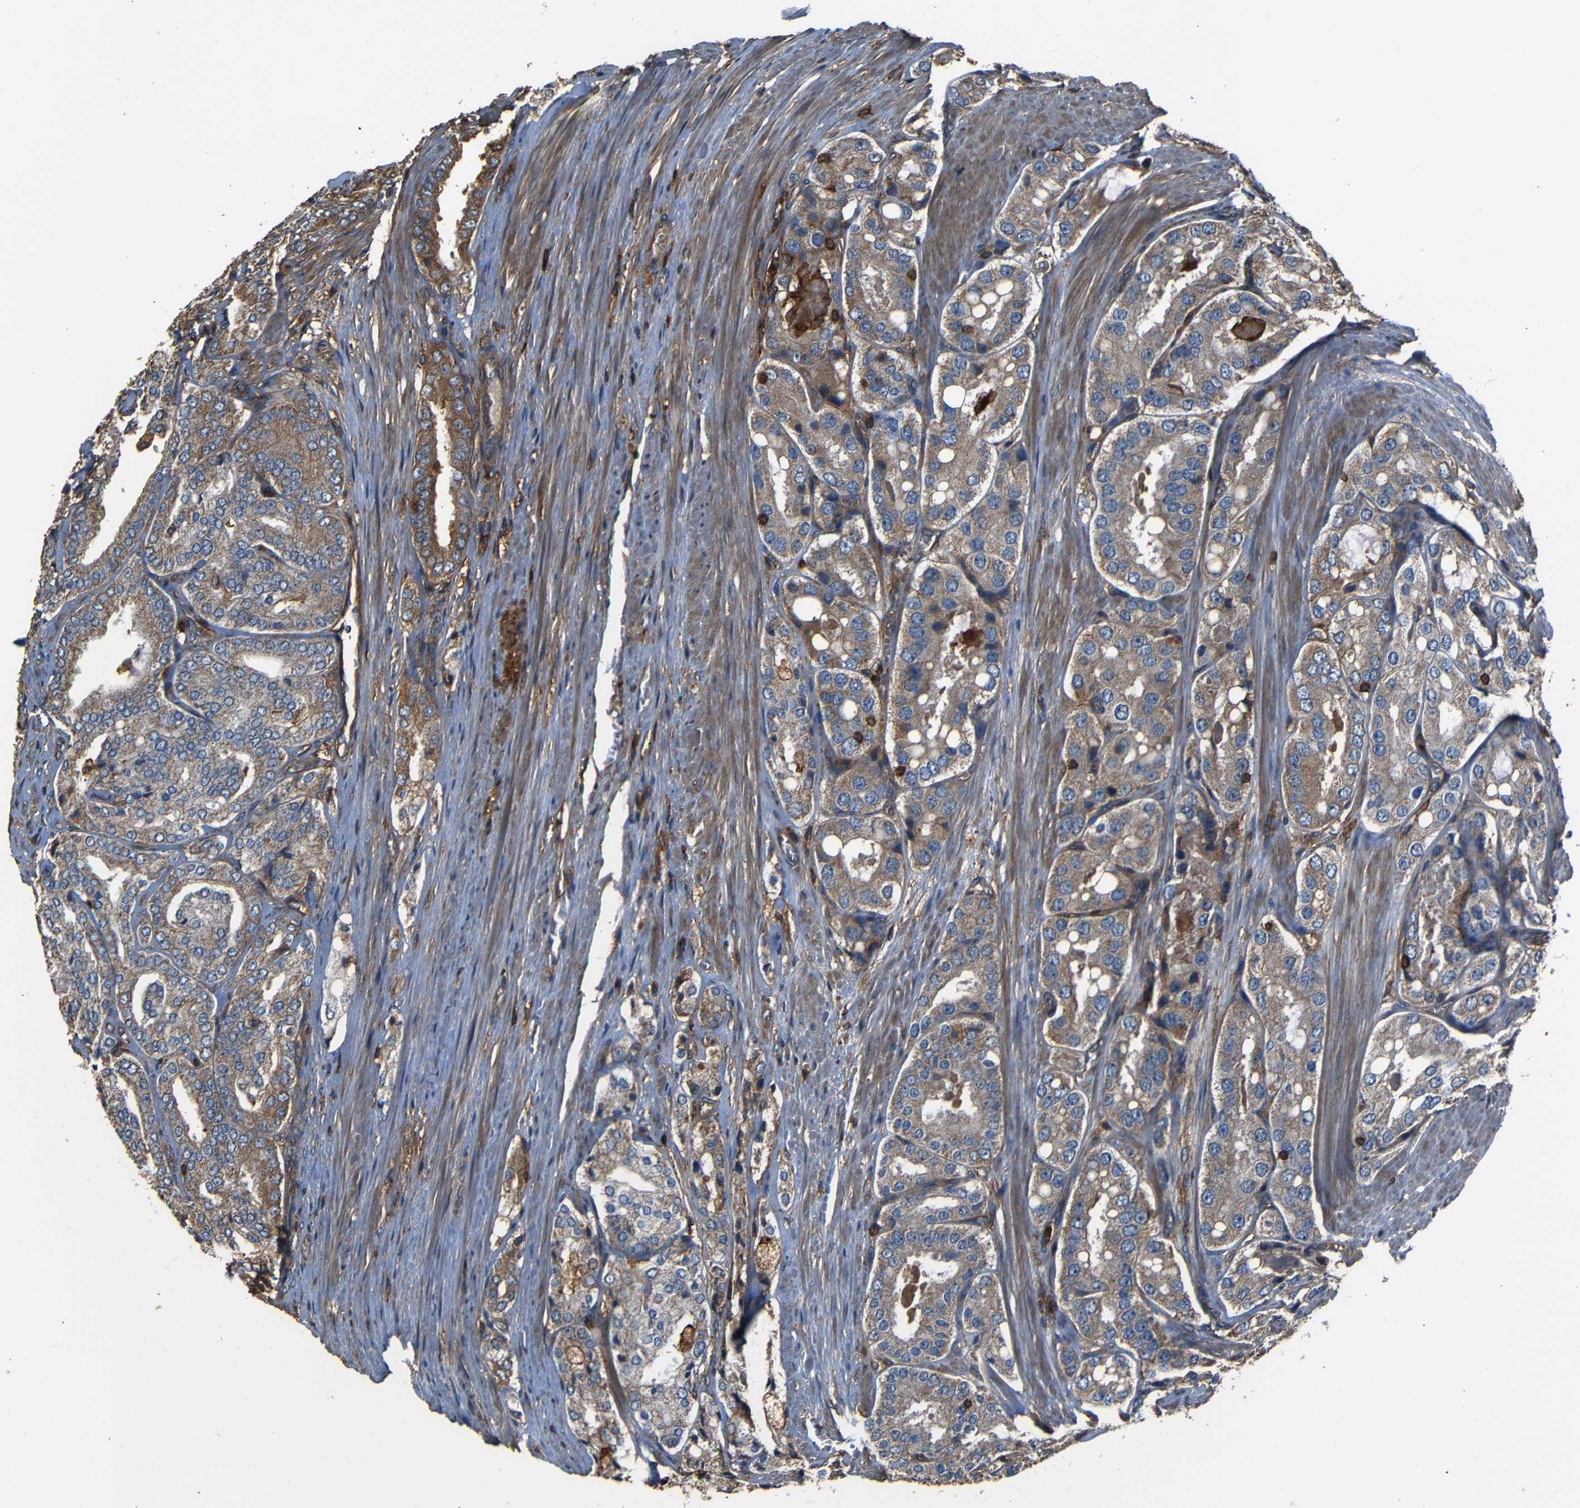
{"staining": {"intensity": "moderate", "quantity": ">75%", "location": "cytoplasmic/membranous"}, "tissue": "prostate cancer", "cell_type": "Tumor cells", "image_type": "cancer", "snomed": [{"axis": "morphology", "description": "Adenocarcinoma, High grade"}, {"axis": "topography", "description": "Prostate"}], "caption": "A medium amount of moderate cytoplasmic/membranous staining is present in about >75% of tumor cells in prostate cancer tissue. The protein of interest is shown in brown color, while the nuclei are stained blue.", "gene": "ADGRE5", "patient": {"sex": "male", "age": 65}}